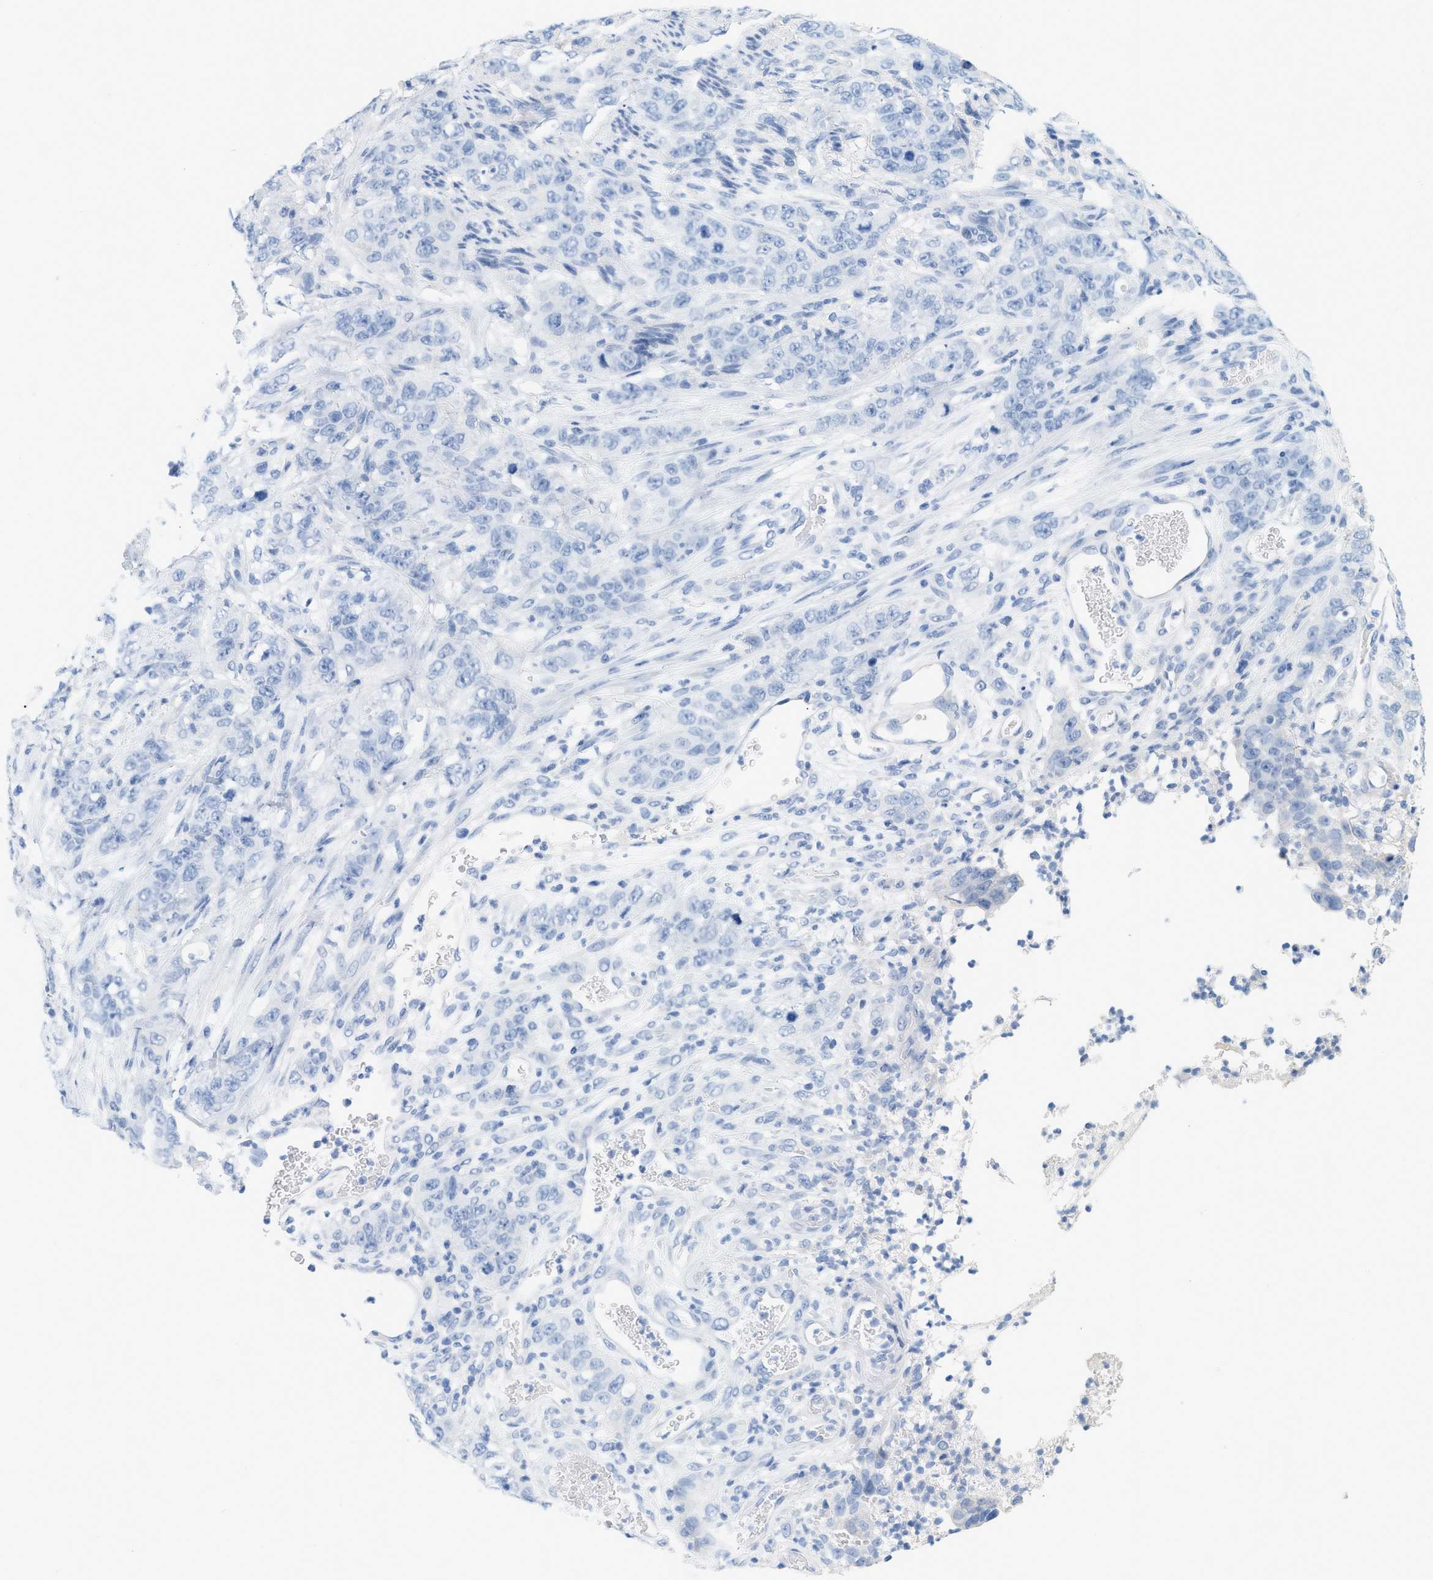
{"staining": {"intensity": "negative", "quantity": "none", "location": "none"}, "tissue": "stomach cancer", "cell_type": "Tumor cells", "image_type": "cancer", "snomed": [{"axis": "morphology", "description": "Adenocarcinoma, NOS"}, {"axis": "topography", "description": "Stomach"}], "caption": "The micrograph demonstrates no staining of tumor cells in stomach cancer.", "gene": "PAPPA", "patient": {"sex": "male", "age": 48}}